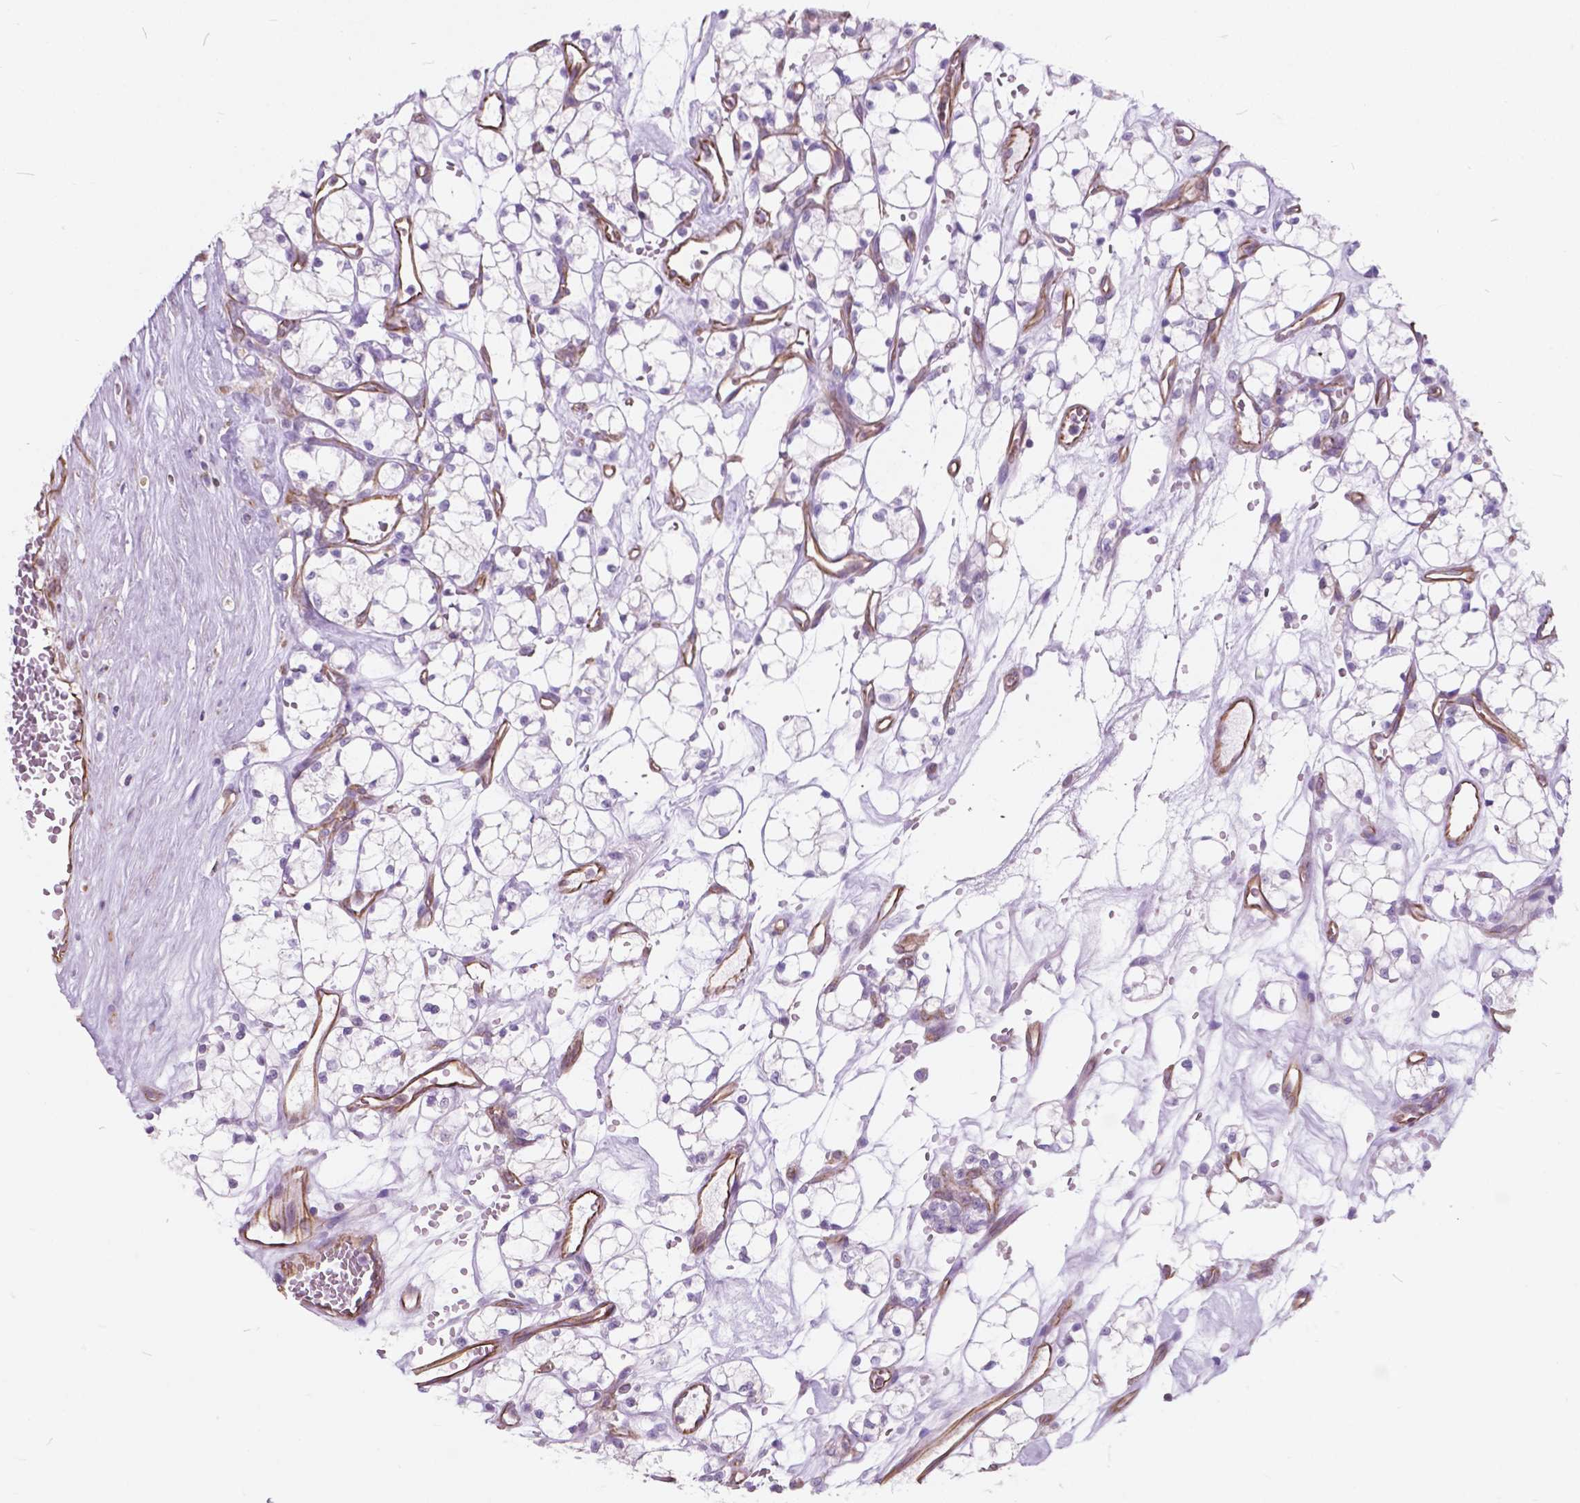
{"staining": {"intensity": "negative", "quantity": "none", "location": "none"}, "tissue": "renal cancer", "cell_type": "Tumor cells", "image_type": "cancer", "snomed": [{"axis": "morphology", "description": "Adenocarcinoma, NOS"}, {"axis": "topography", "description": "Kidney"}], "caption": "The photomicrograph reveals no staining of tumor cells in renal cancer.", "gene": "AMOT", "patient": {"sex": "female", "age": 69}}